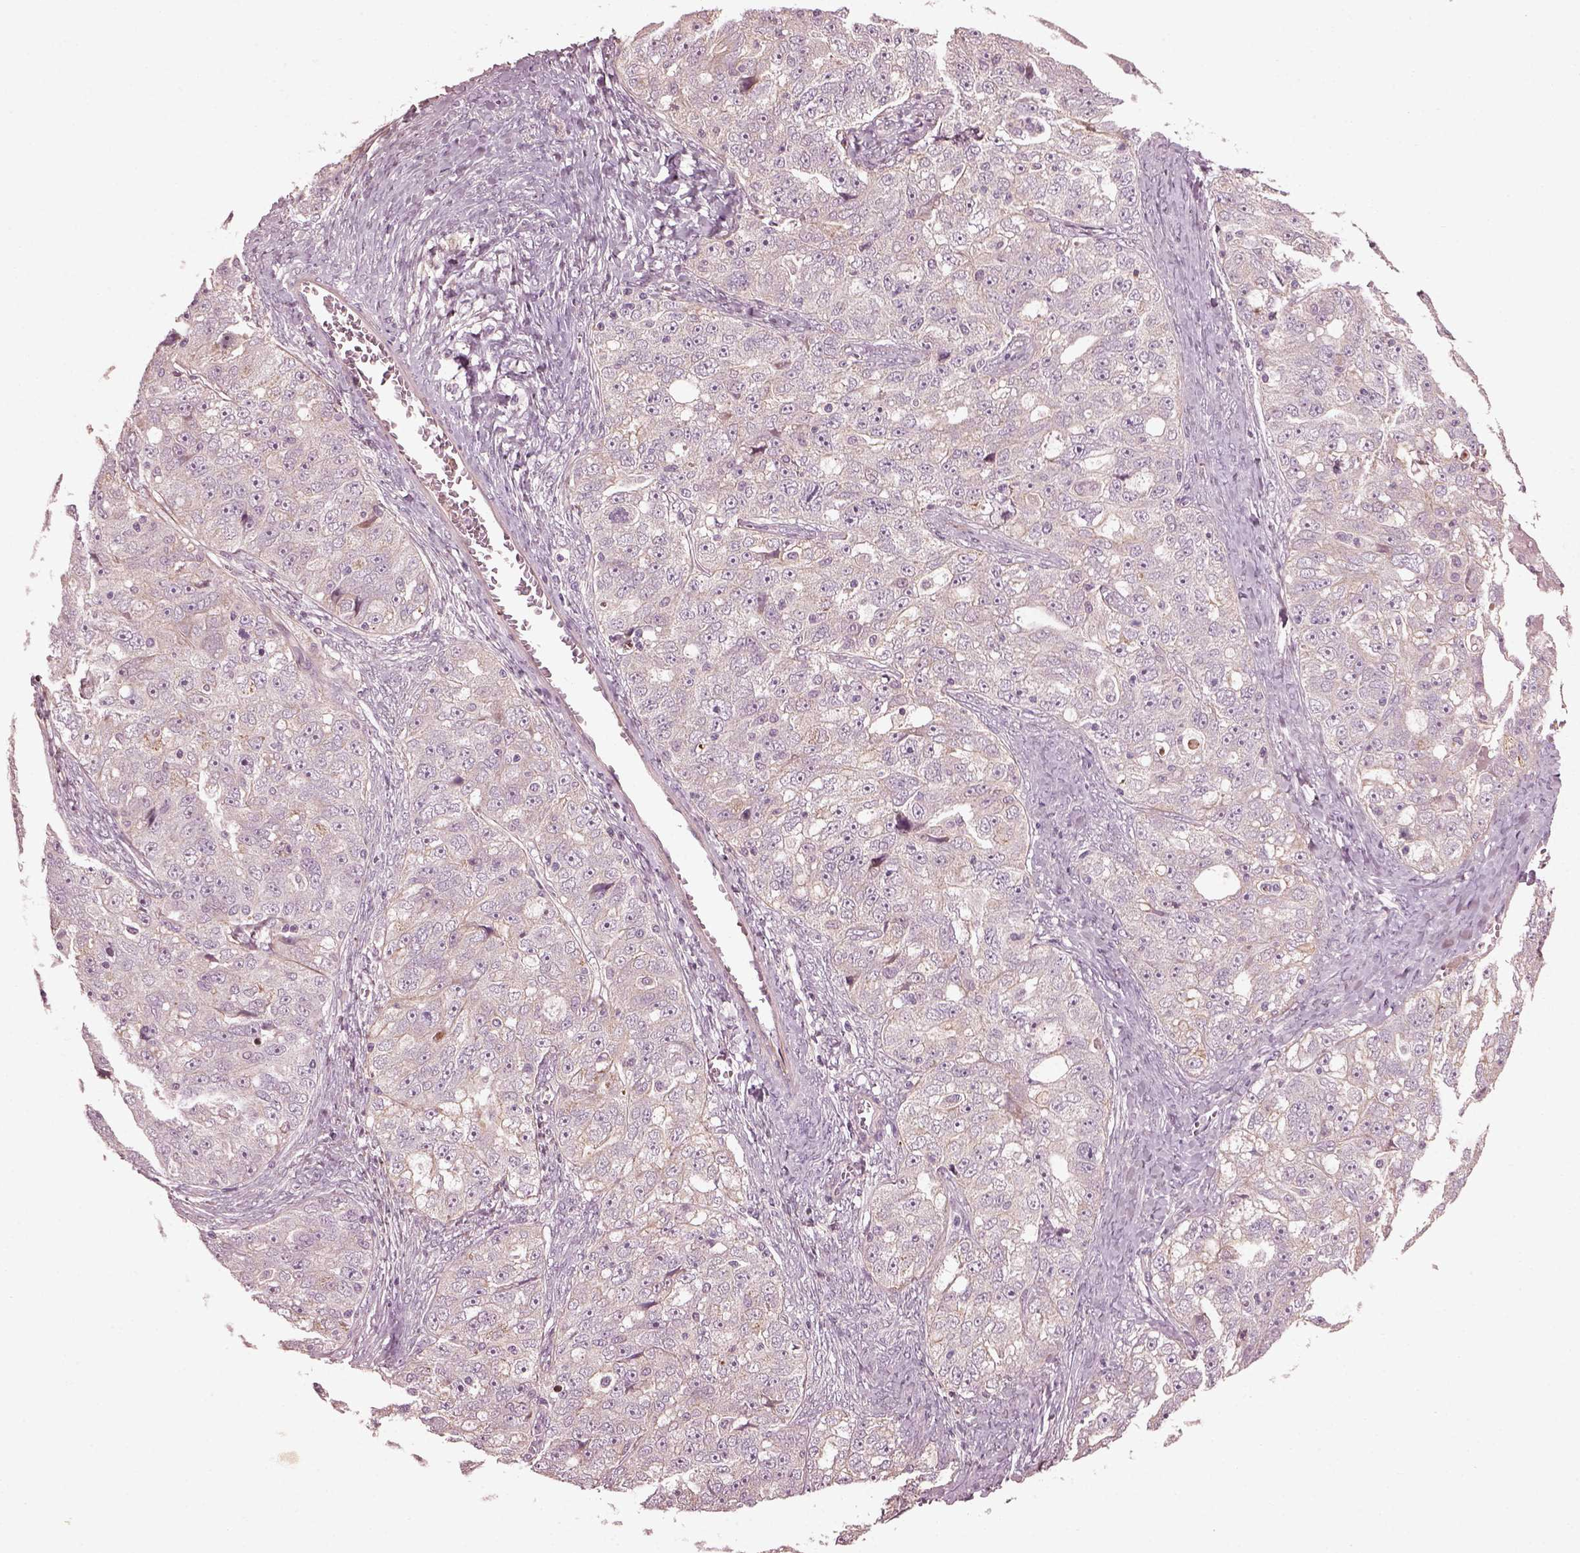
{"staining": {"intensity": "negative", "quantity": "none", "location": "none"}, "tissue": "ovarian cancer", "cell_type": "Tumor cells", "image_type": "cancer", "snomed": [{"axis": "morphology", "description": "Cystadenocarcinoma, serous, NOS"}, {"axis": "topography", "description": "Ovary"}], "caption": "This is an immunohistochemistry photomicrograph of human ovarian cancer (serous cystadenocarcinoma). There is no positivity in tumor cells.", "gene": "EFEMP1", "patient": {"sex": "female", "age": 51}}